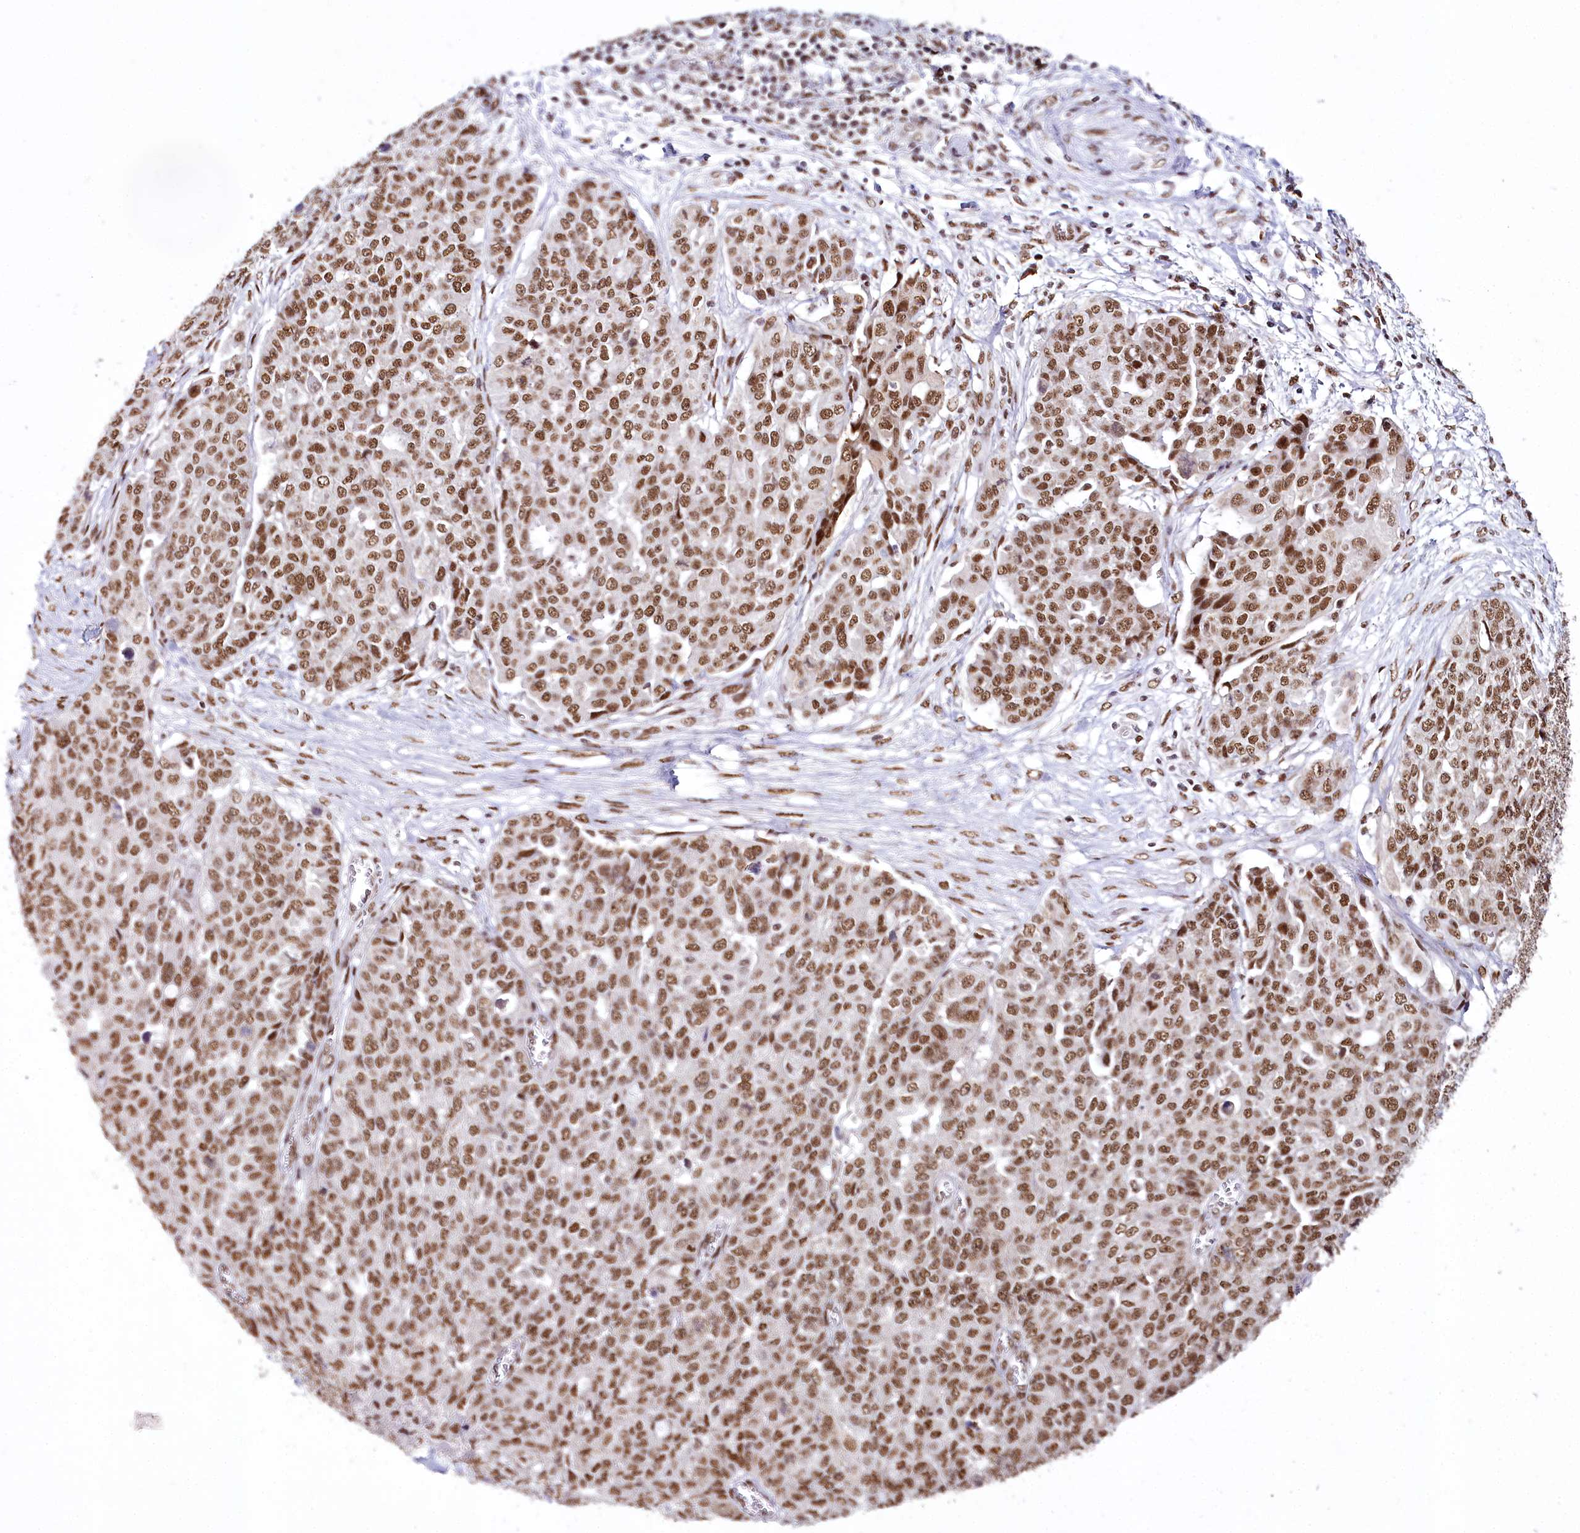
{"staining": {"intensity": "moderate", "quantity": ">75%", "location": "nuclear"}, "tissue": "ovarian cancer", "cell_type": "Tumor cells", "image_type": "cancer", "snomed": [{"axis": "morphology", "description": "Cystadenocarcinoma, serous, NOS"}, {"axis": "topography", "description": "Soft tissue"}, {"axis": "topography", "description": "Ovary"}], "caption": "IHC image of human ovarian cancer (serous cystadenocarcinoma) stained for a protein (brown), which displays medium levels of moderate nuclear staining in approximately >75% of tumor cells.", "gene": "SMARCE1", "patient": {"sex": "female", "age": 57}}